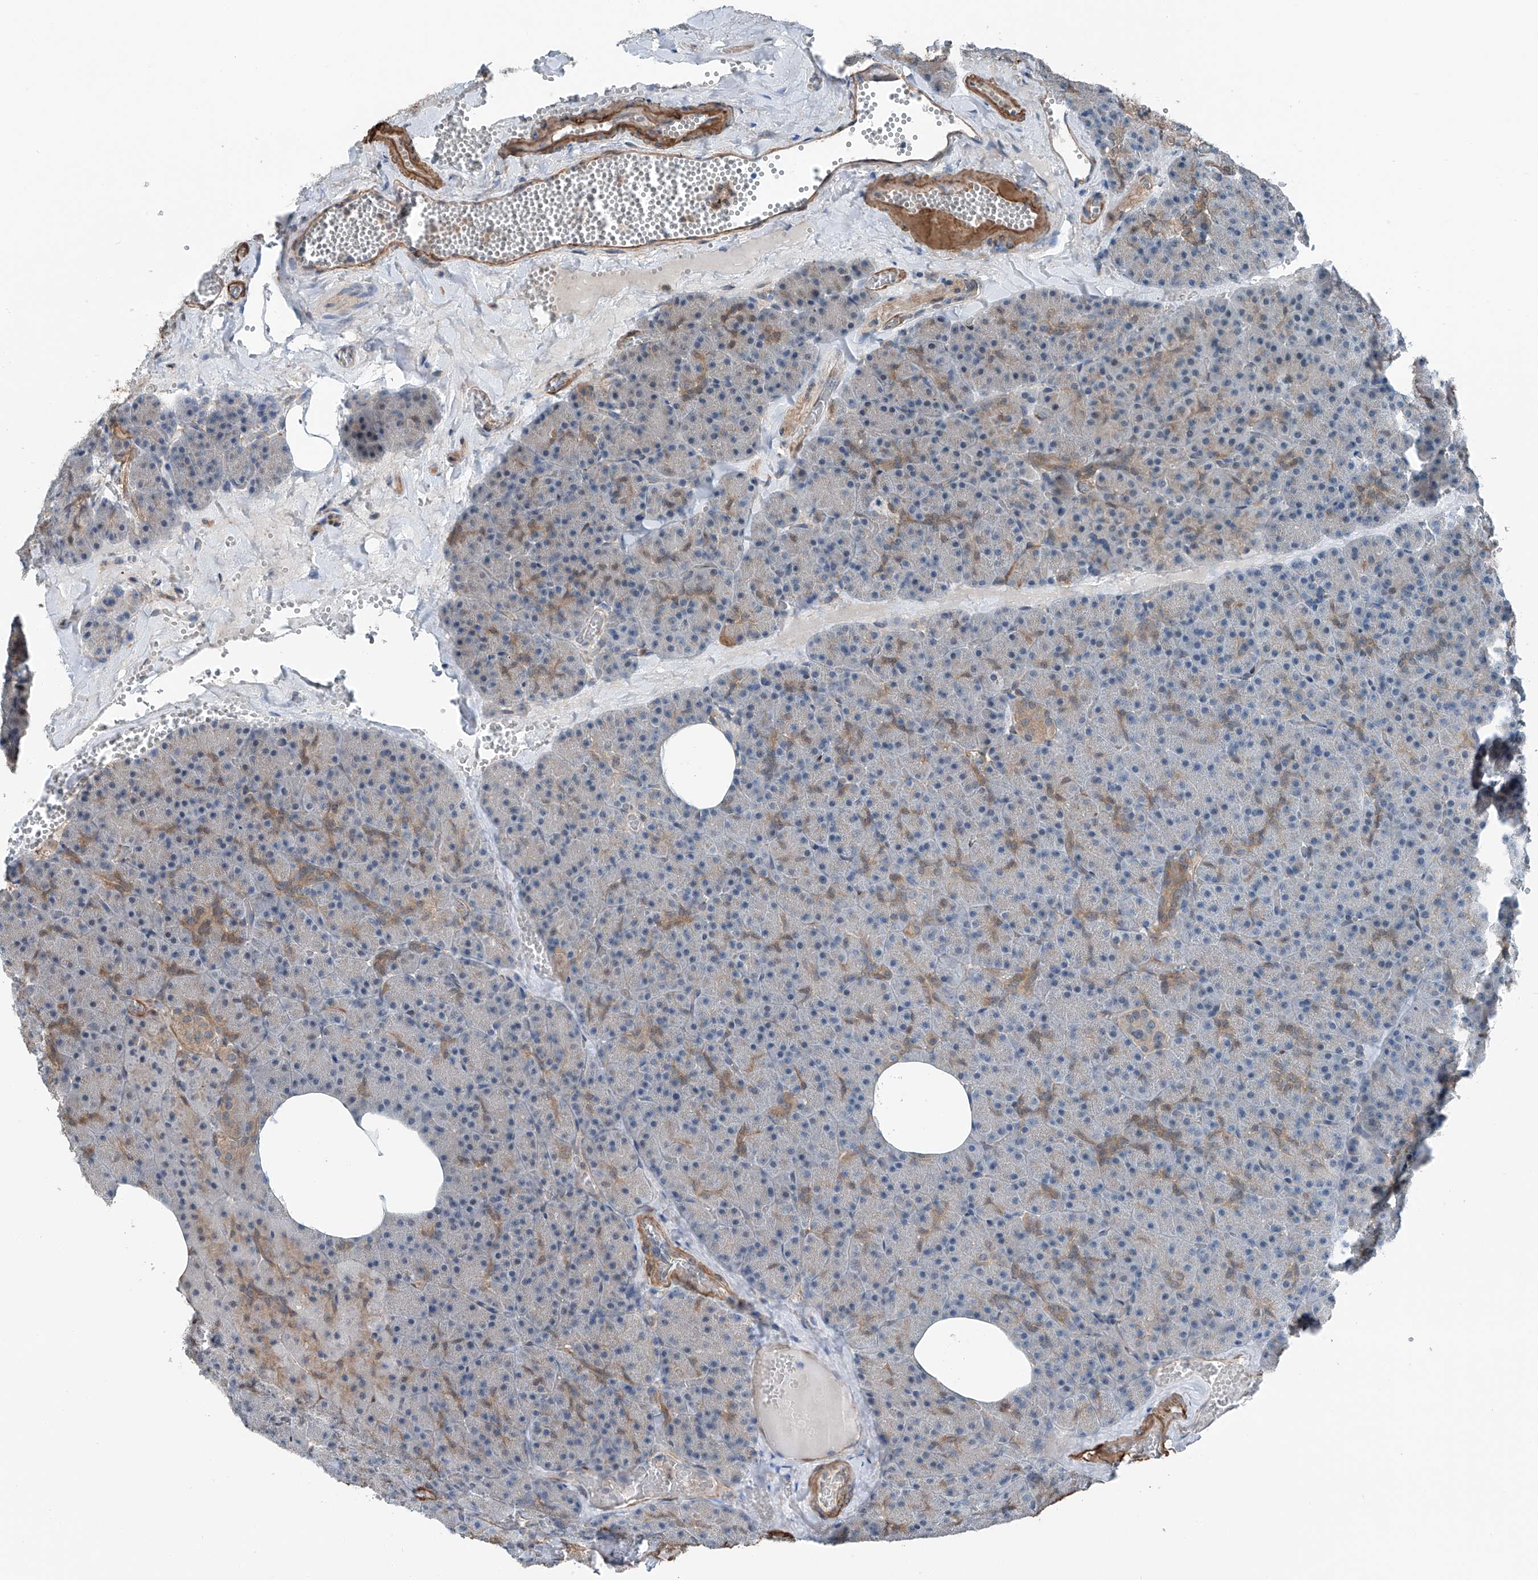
{"staining": {"intensity": "moderate", "quantity": "<25%", "location": "cytoplasmic/membranous"}, "tissue": "pancreas", "cell_type": "Exocrine glandular cells", "image_type": "normal", "snomed": [{"axis": "morphology", "description": "Normal tissue, NOS"}, {"axis": "morphology", "description": "Carcinoid, malignant, NOS"}, {"axis": "topography", "description": "Pancreas"}], "caption": "Normal pancreas reveals moderate cytoplasmic/membranous staining in approximately <25% of exocrine glandular cells, visualized by immunohistochemistry.", "gene": "HSPA6", "patient": {"sex": "female", "age": 35}}